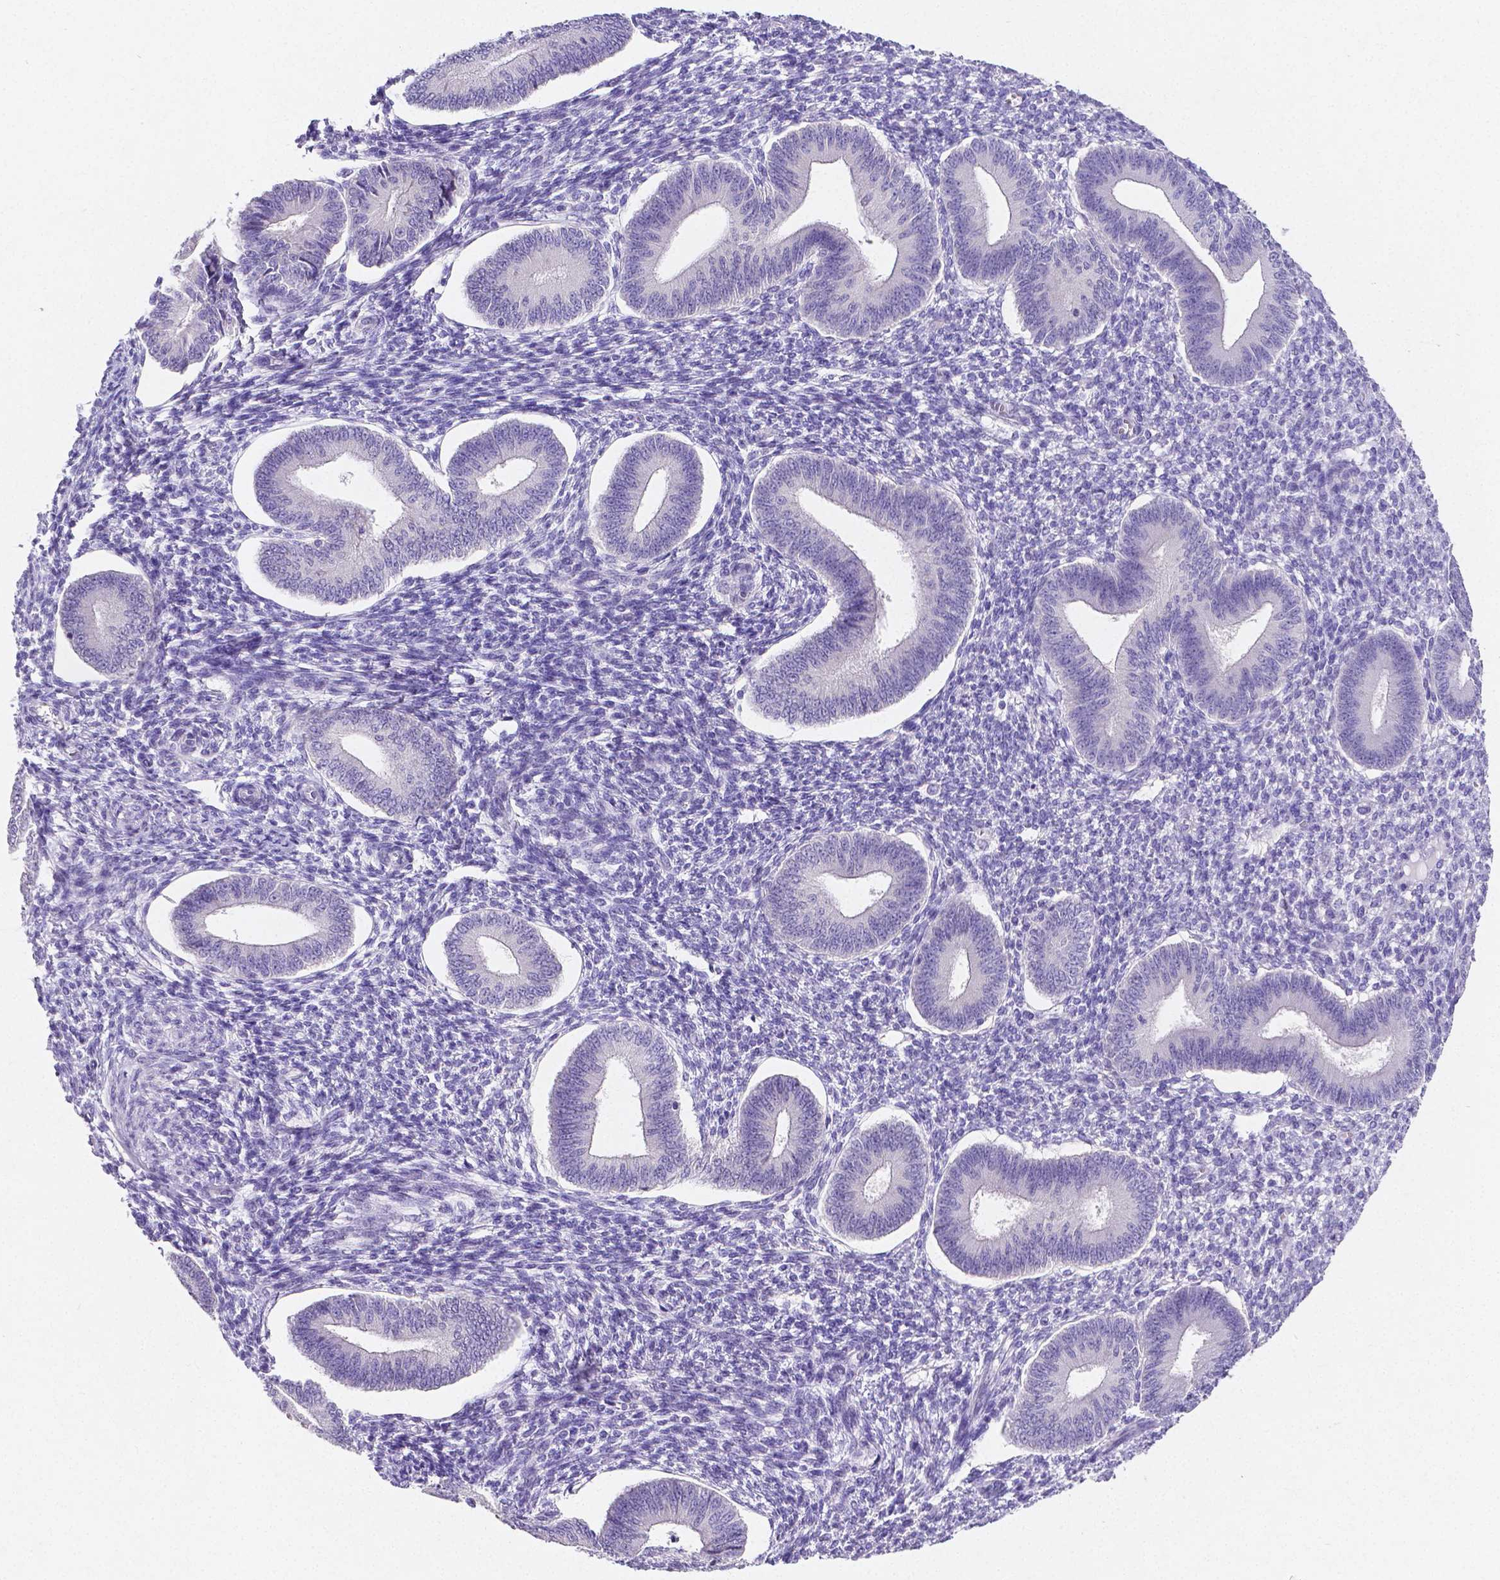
{"staining": {"intensity": "negative", "quantity": "none", "location": "none"}, "tissue": "endometrium", "cell_type": "Cells in endometrial stroma", "image_type": "normal", "snomed": [{"axis": "morphology", "description": "Normal tissue, NOS"}, {"axis": "topography", "description": "Endometrium"}], "caption": "The histopathology image demonstrates no significant staining in cells in endometrial stroma of endometrium.", "gene": "SATB2", "patient": {"sex": "female", "age": 42}}